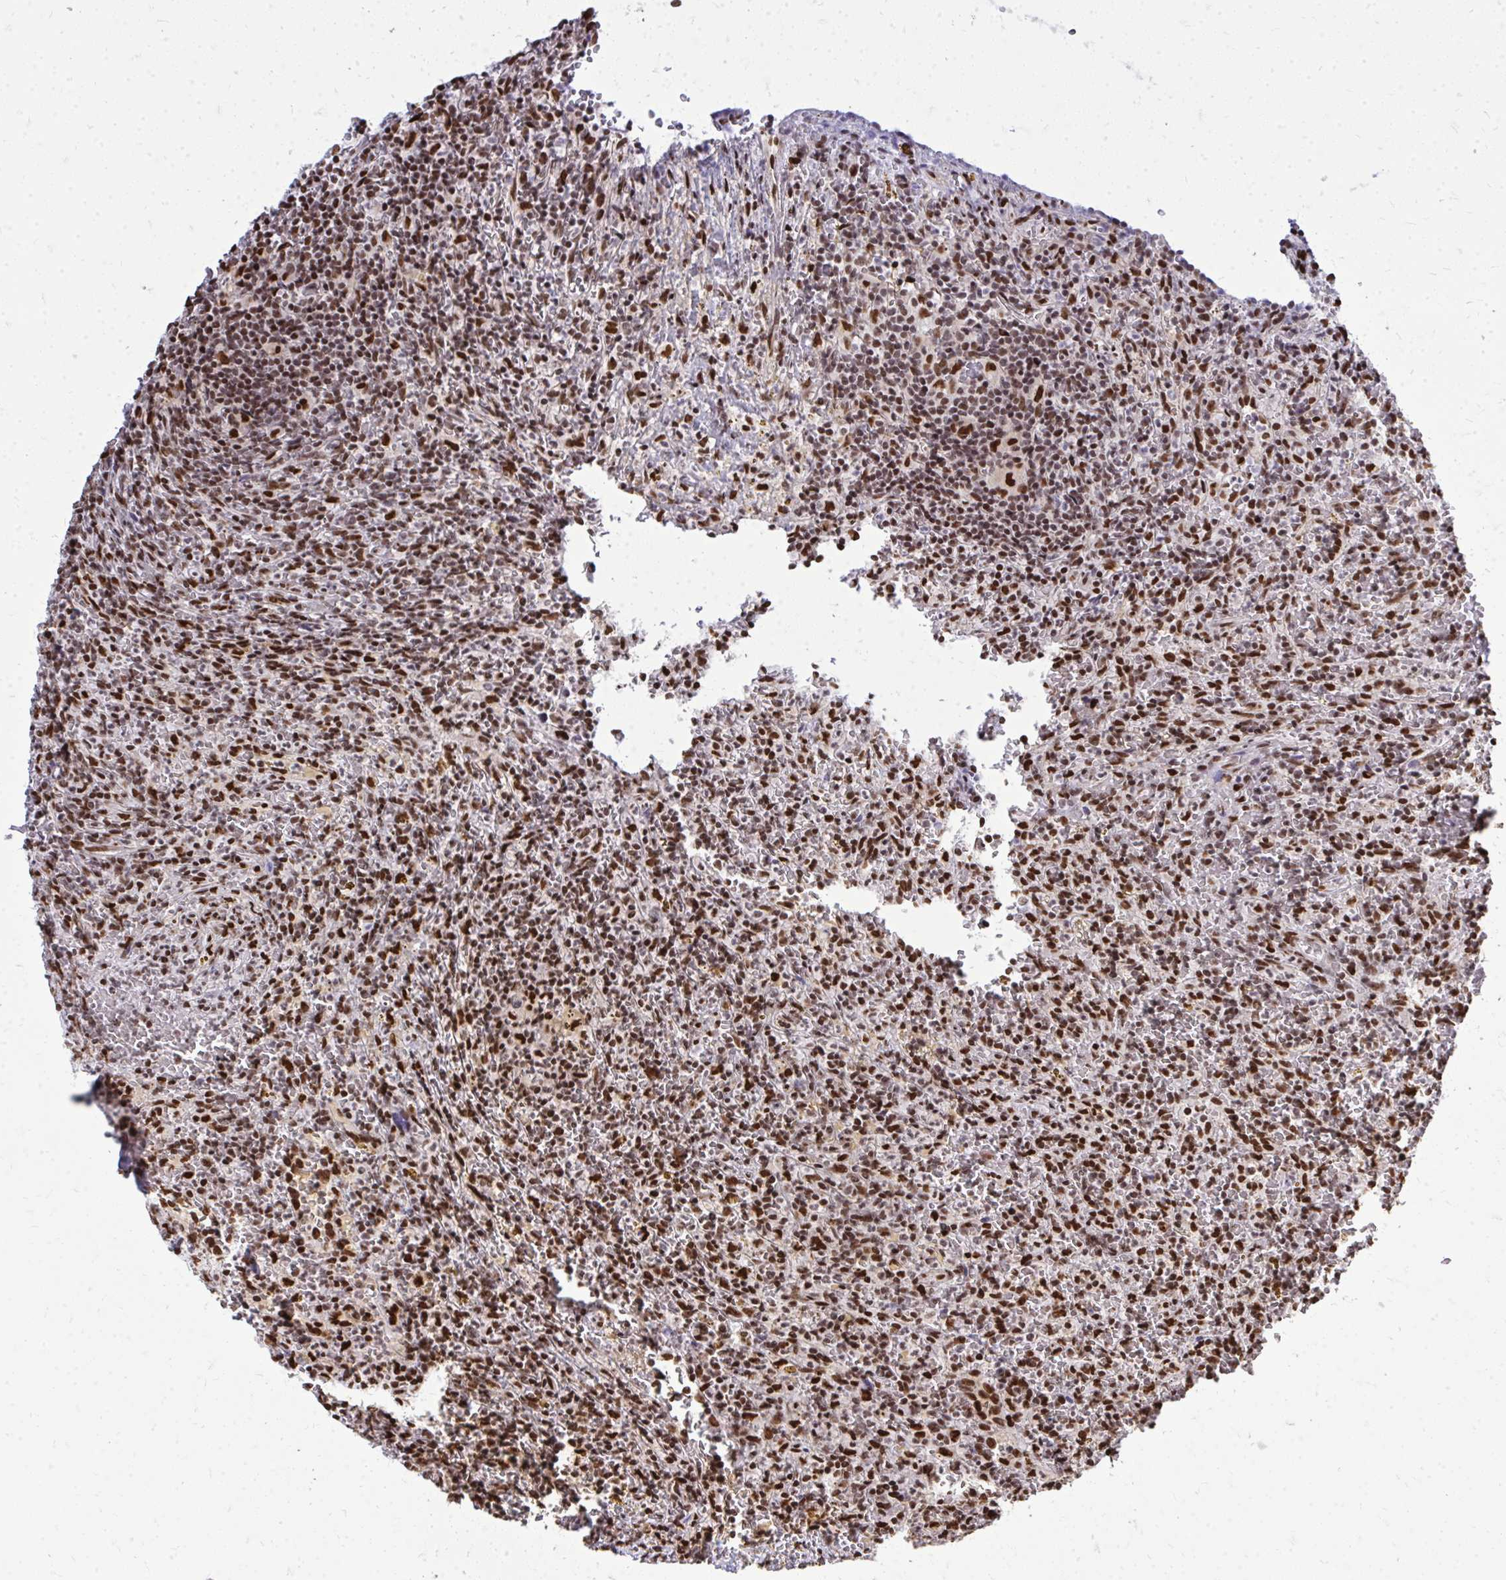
{"staining": {"intensity": "strong", "quantity": ">75%", "location": "nuclear"}, "tissue": "lymphoma", "cell_type": "Tumor cells", "image_type": "cancer", "snomed": [{"axis": "morphology", "description": "Malignant lymphoma, non-Hodgkin's type, Low grade"}, {"axis": "topography", "description": "Spleen"}], "caption": "IHC of low-grade malignant lymphoma, non-Hodgkin's type displays high levels of strong nuclear expression in about >75% of tumor cells.", "gene": "TBL1Y", "patient": {"sex": "female", "age": 70}}